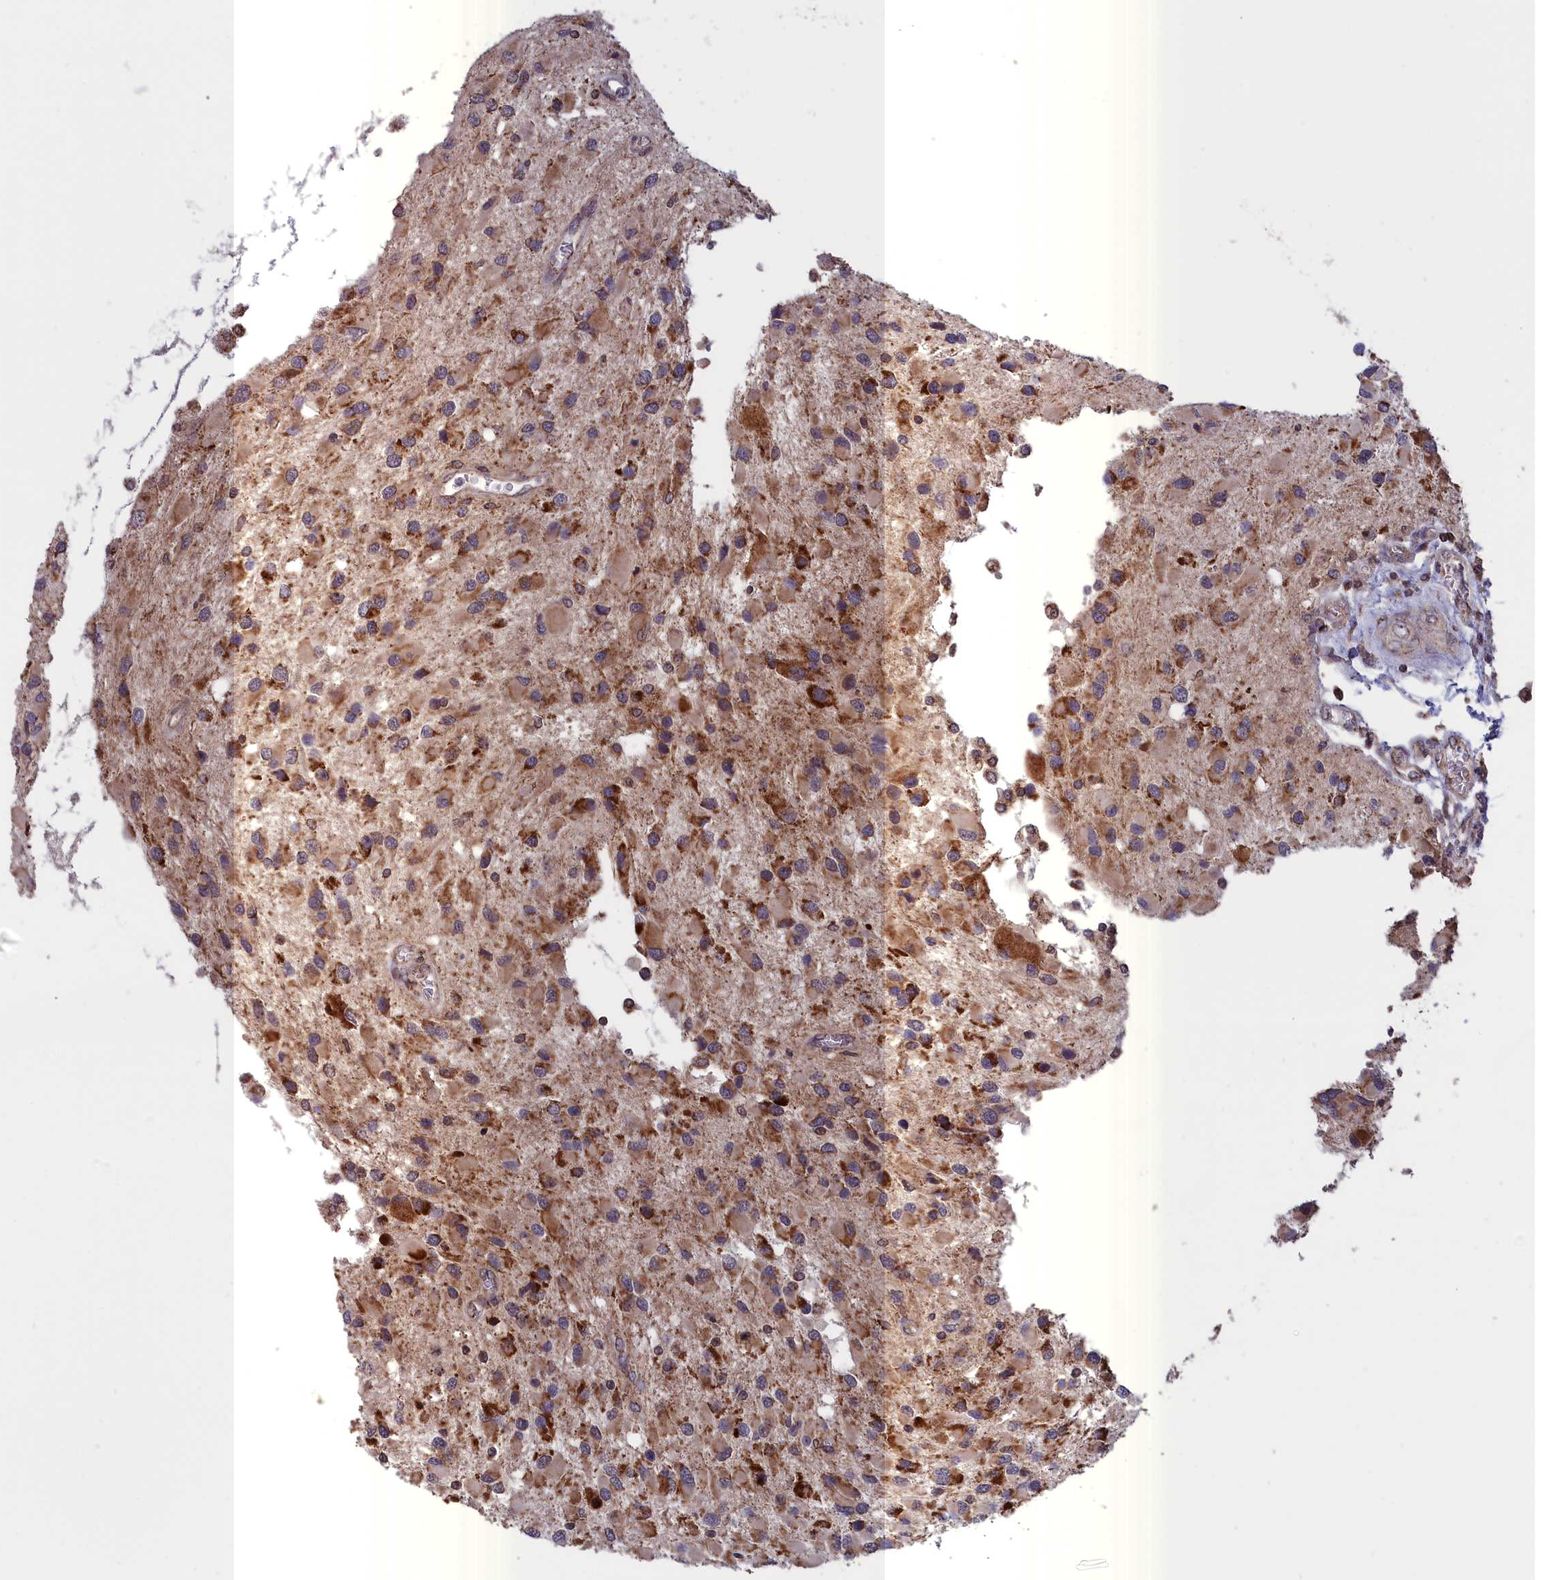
{"staining": {"intensity": "strong", "quantity": "<25%", "location": "cytoplasmic/membranous"}, "tissue": "glioma", "cell_type": "Tumor cells", "image_type": "cancer", "snomed": [{"axis": "morphology", "description": "Glioma, malignant, High grade"}, {"axis": "topography", "description": "Brain"}], "caption": "IHC (DAB (3,3'-diaminobenzidine)) staining of human glioma shows strong cytoplasmic/membranous protein expression in approximately <25% of tumor cells.", "gene": "TIMM44", "patient": {"sex": "male", "age": 53}}